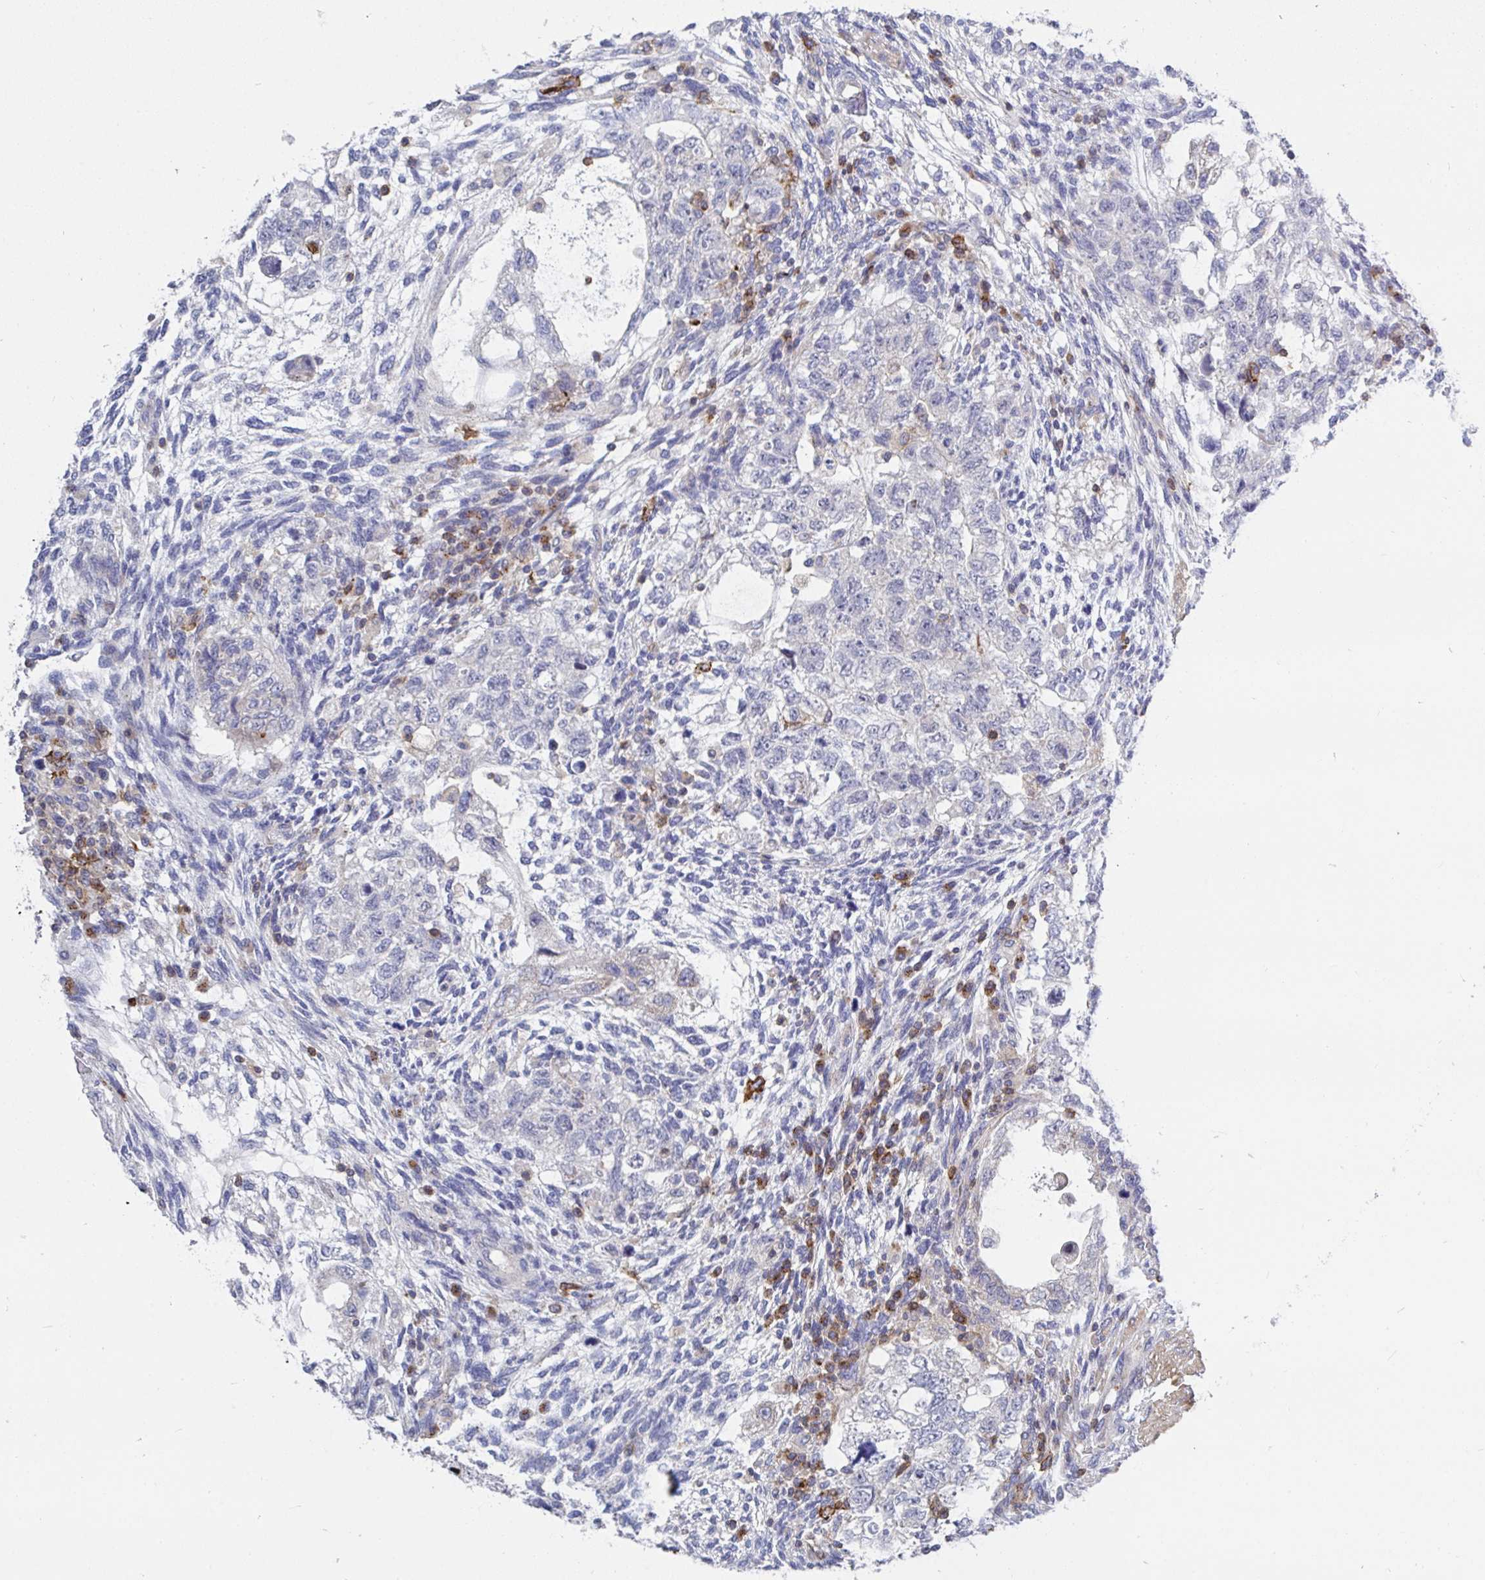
{"staining": {"intensity": "negative", "quantity": "none", "location": "none"}, "tissue": "testis cancer", "cell_type": "Tumor cells", "image_type": "cancer", "snomed": [{"axis": "morphology", "description": "Normal tissue, NOS"}, {"axis": "morphology", "description": "Carcinoma, Embryonal, NOS"}, {"axis": "topography", "description": "Testis"}], "caption": "Immunohistochemical staining of testis cancer (embryonal carcinoma) shows no significant staining in tumor cells.", "gene": "FRMD3", "patient": {"sex": "male", "age": 36}}